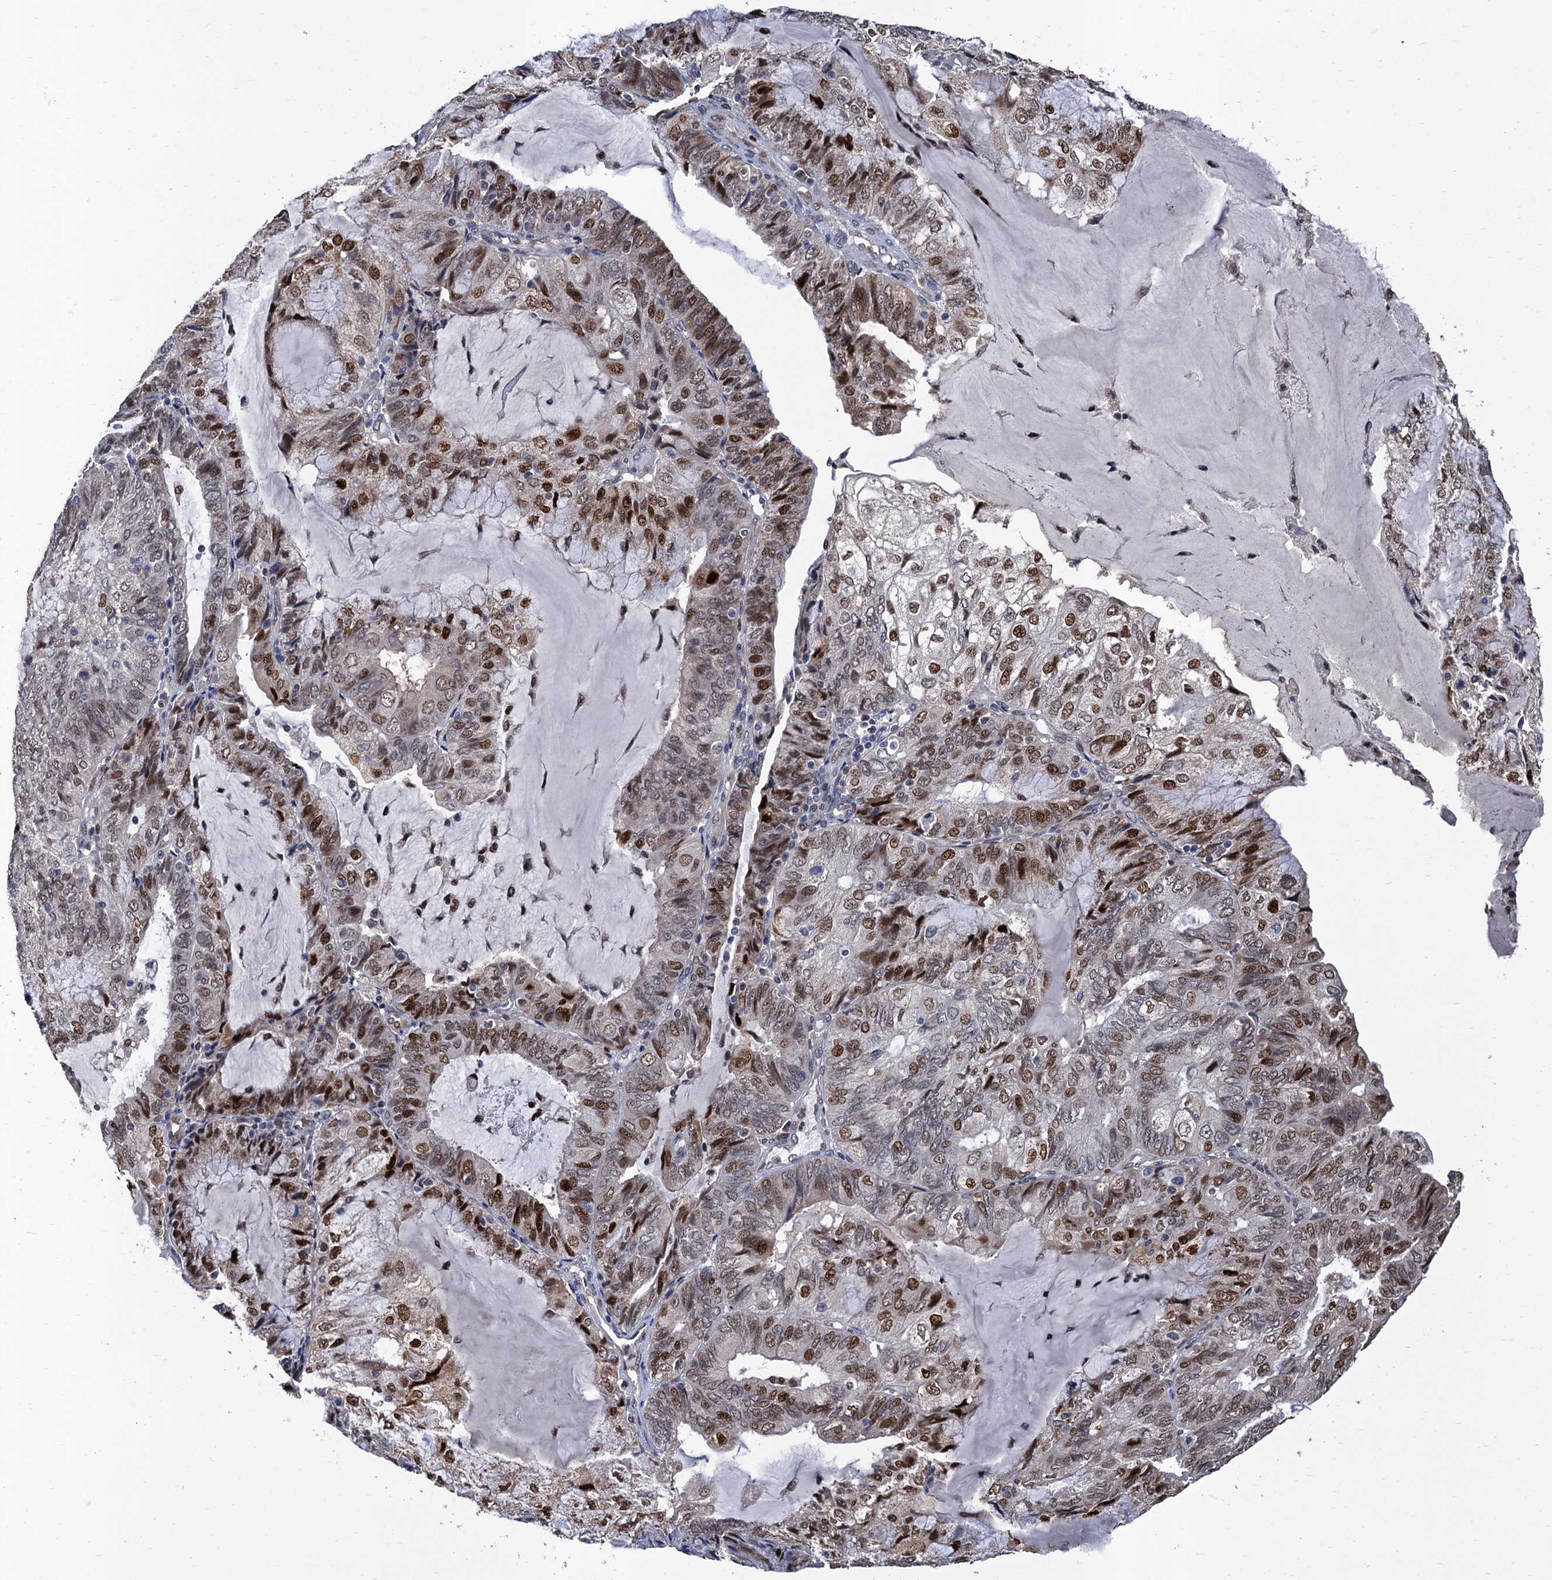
{"staining": {"intensity": "moderate", "quantity": "25%-75%", "location": "nuclear"}, "tissue": "endometrial cancer", "cell_type": "Tumor cells", "image_type": "cancer", "snomed": [{"axis": "morphology", "description": "Adenocarcinoma, NOS"}, {"axis": "topography", "description": "Endometrium"}], "caption": "Immunohistochemical staining of endometrial cancer (adenocarcinoma) reveals moderate nuclear protein staining in about 25%-75% of tumor cells. (Brightfield microscopy of DAB IHC at high magnification).", "gene": "TSEN34", "patient": {"sex": "female", "age": 81}}